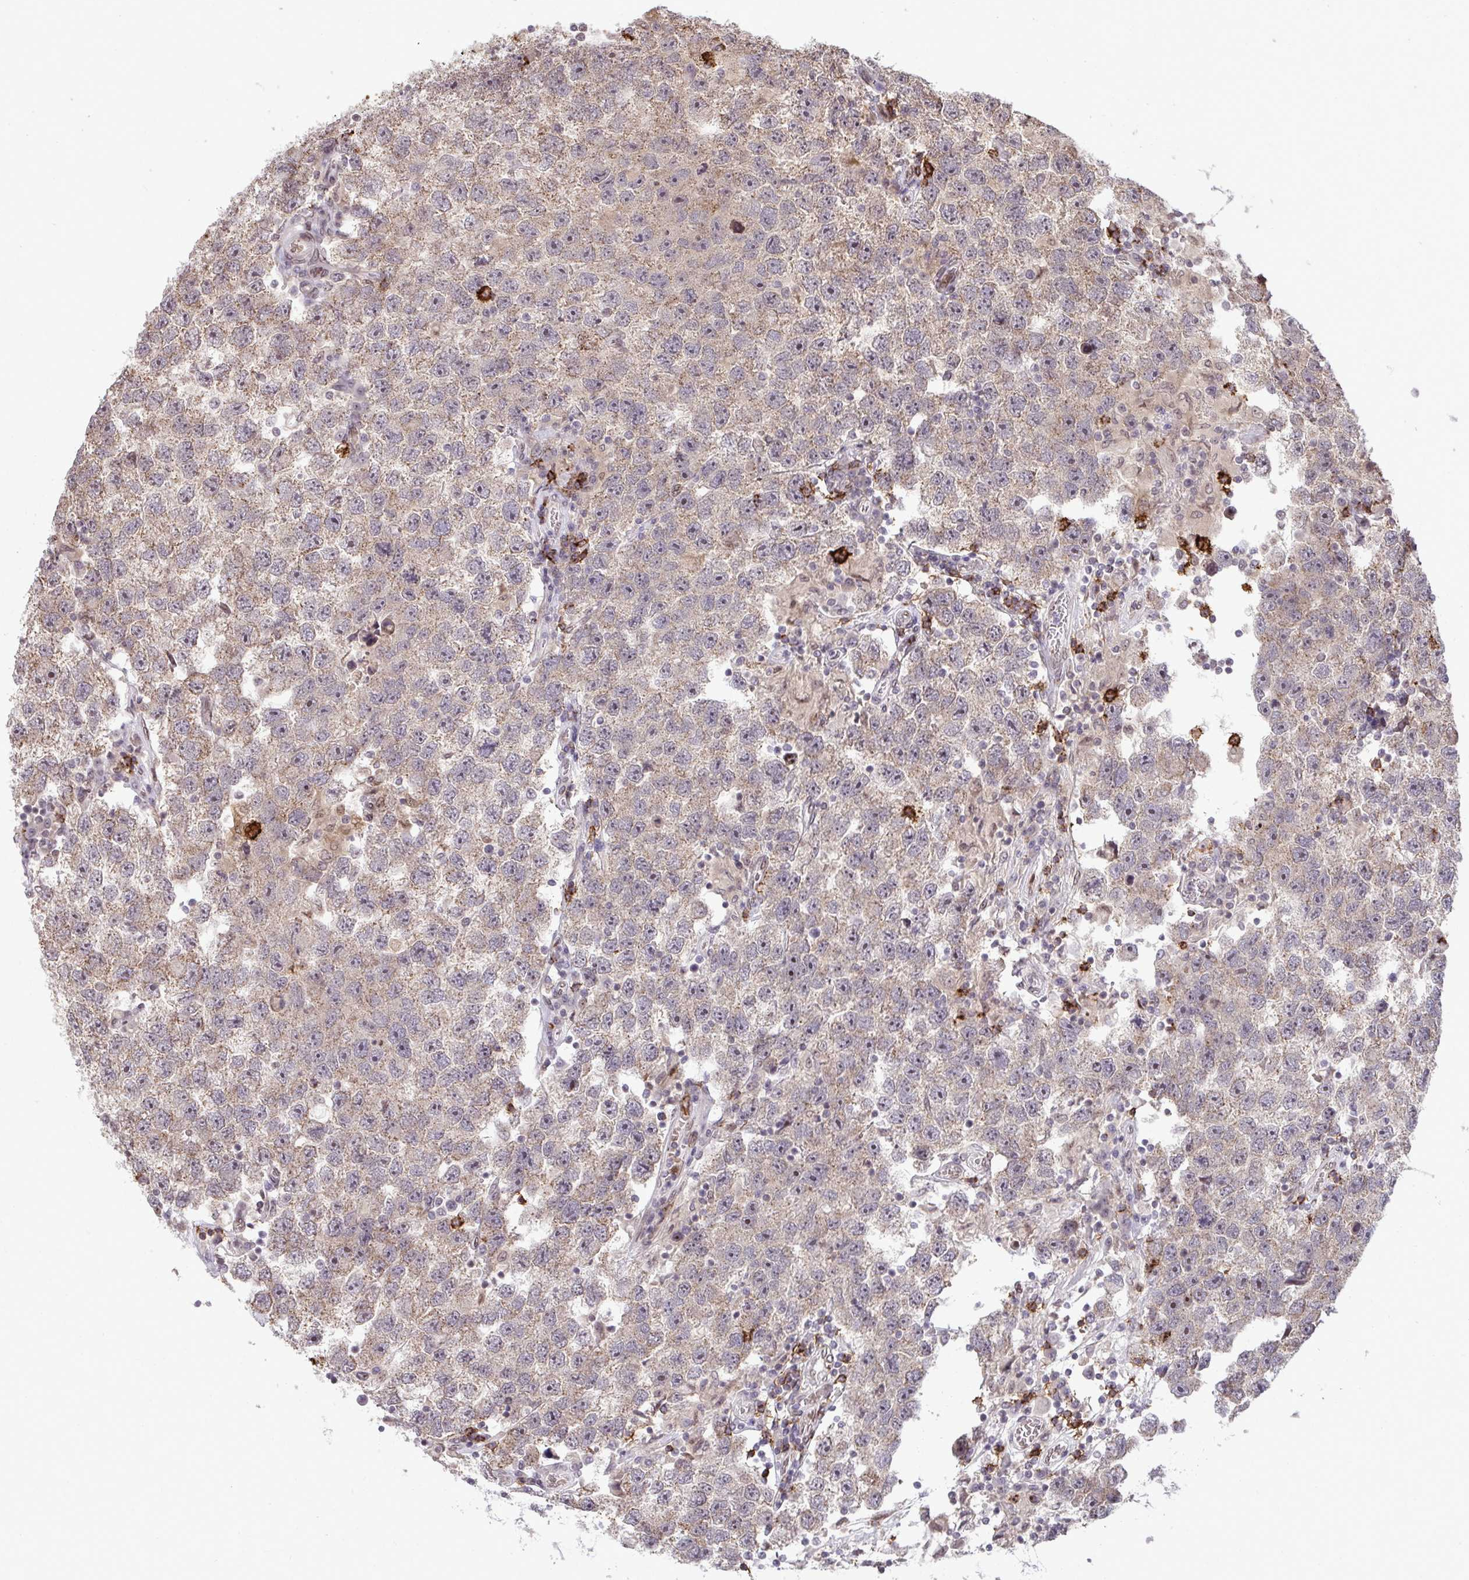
{"staining": {"intensity": "weak", "quantity": "25%-75%", "location": "cytoplasmic/membranous"}, "tissue": "testis cancer", "cell_type": "Tumor cells", "image_type": "cancer", "snomed": [{"axis": "morphology", "description": "Seminoma, NOS"}, {"axis": "topography", "description": "Testis"}], "caption": "Human testis cancer (seminoma) stained for a protein (brown) demonstrates weak cytoplasmic/membranous positive positivity in about 25%-75% of tumor cells.", "gene": "UXT", "patient": {"sex": "male", "age": 26}}